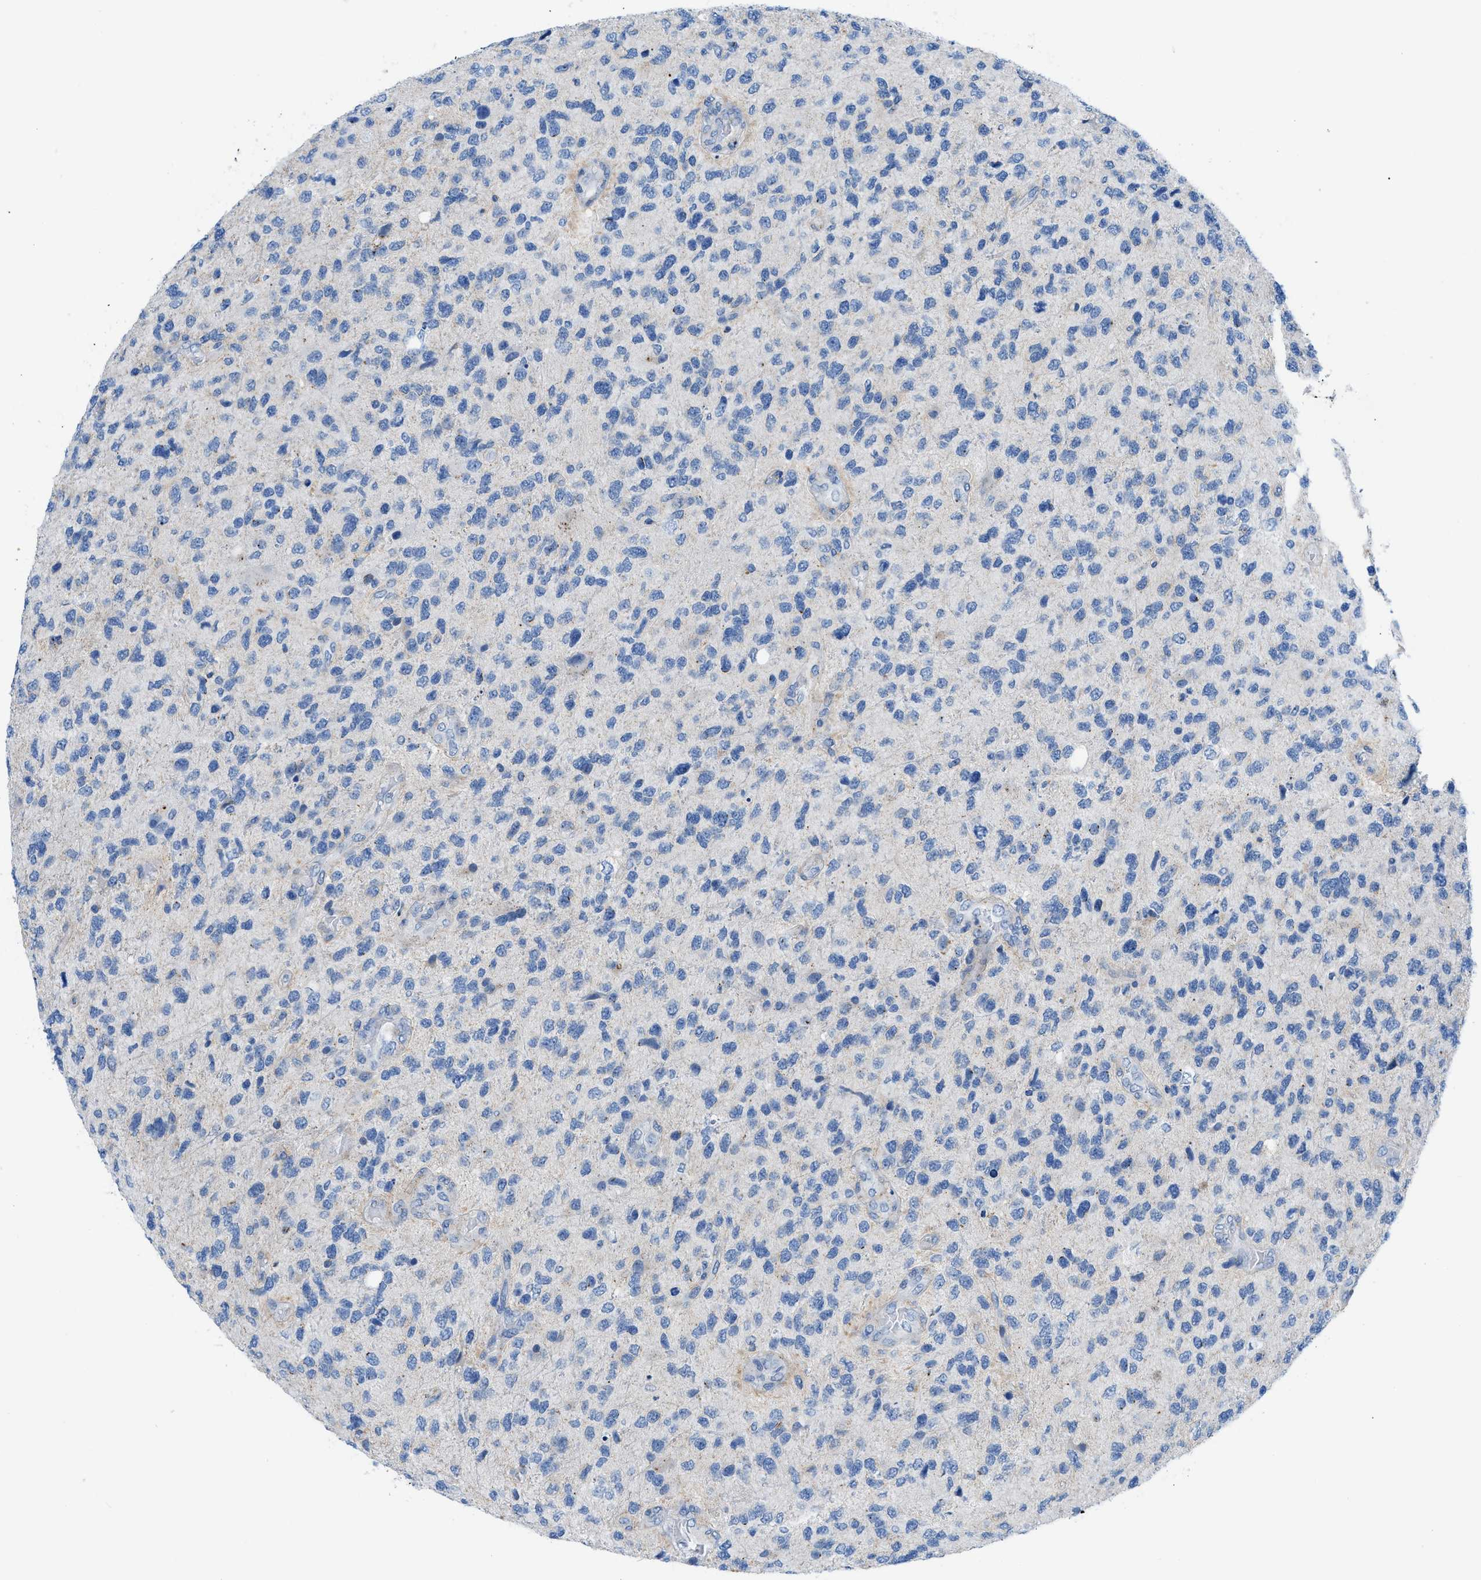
{"staining": {"intensity": "negative", "quantity": "none", "location": "none"}, "tissue": "glioma", "cell_type": "Tumor cells", "image_type": "cancer", "snomed": [{"axis": "morphology", "description": "Glioma, malignant, High grade"}, {"axis": "topography", "description": "Brain"}], "caption": "Tumor cells are negative for protein expression in human glioma. (Brightfield microscopy of DAB (3,3'-diaminobenzidine) immunohistochemistry at high magnification).", "gene": "FDCSP", "patient": {"sex": "female", "age": 58}}